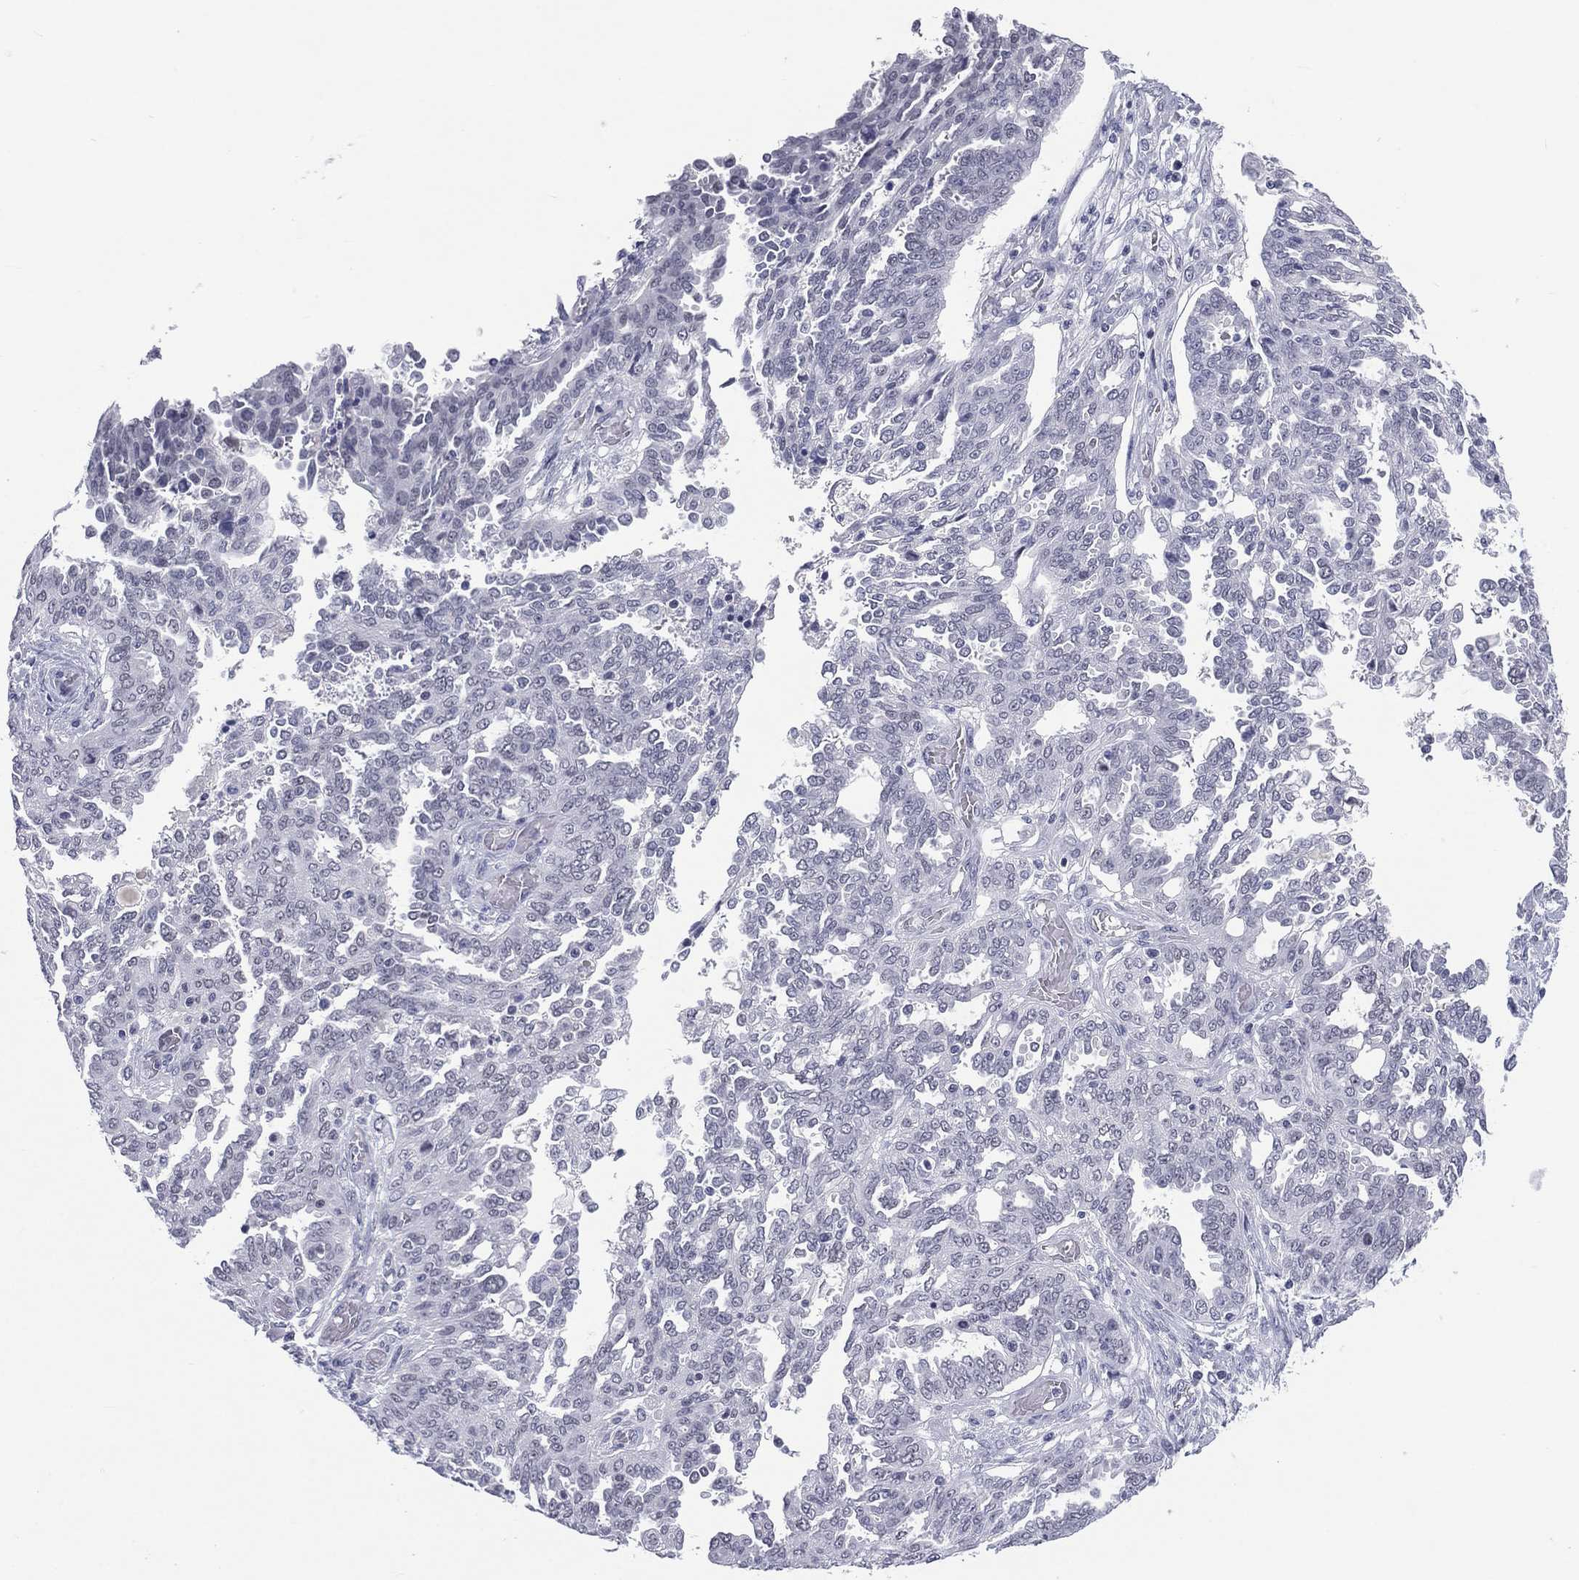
{"staining": {"intensity": "negative", "quantity": "none", "location": "none"}, "tissue": "ovarian cancer", "cell_type": "Tumor cells", "image_type": "cancer", "snomed": [{"axis": "morphology", "description": "Cystadenocarcinoma, serous, NOS"}, {"axis": "topography", "description": "Ovary"}], "caption": "Human ovarian serous cystadenocarcinoma stained for a protein using immunohistochemistry (IHC) shows no expression in tumor cells.", "gene": "SSX1", "patient": {"sex": "female", "age": 67}}